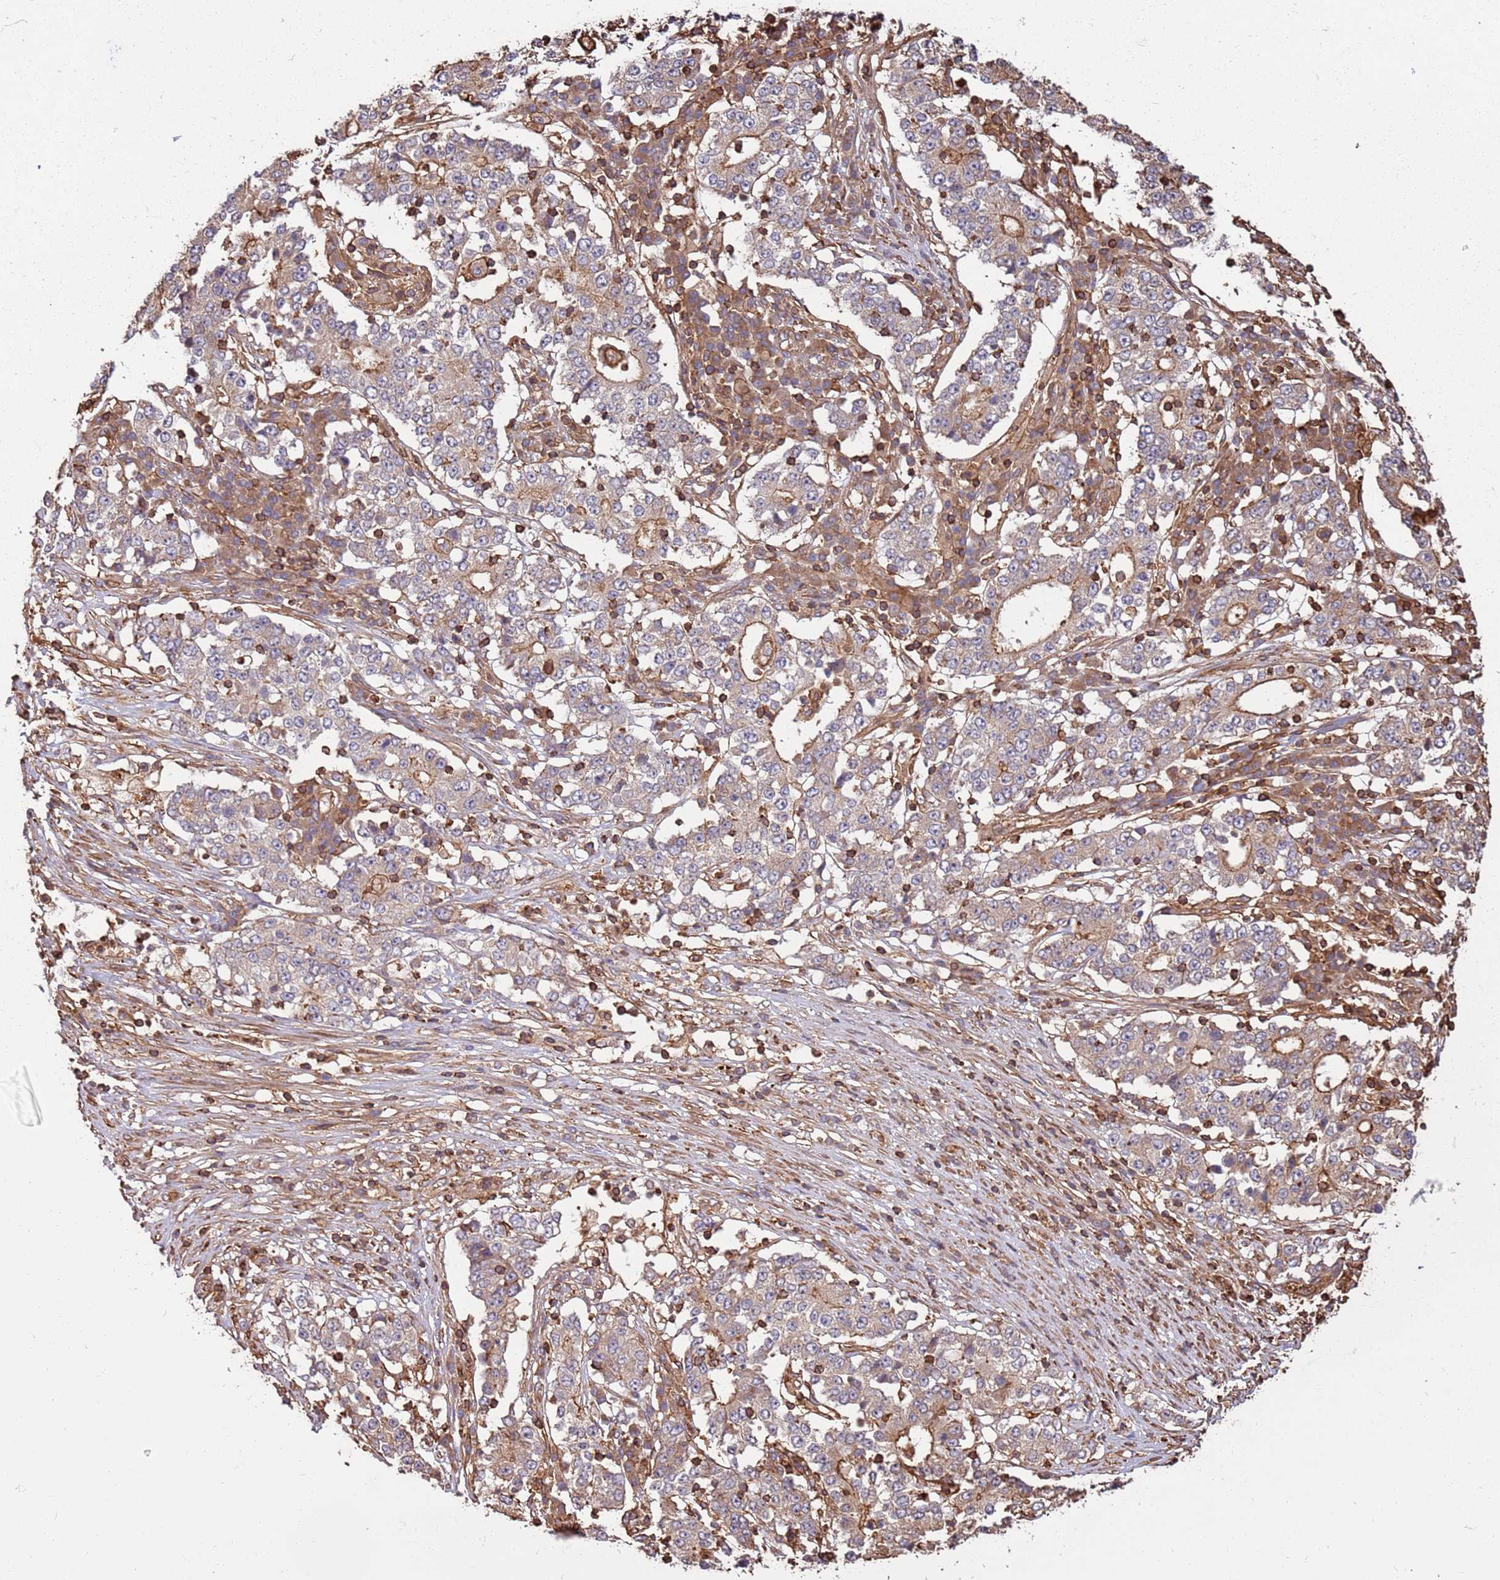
{"staining": {"intensity": "moderate", "quantity": "<25%", "location": "cytoplasmic/membranous"}, "tissue": "stomach cancer", "cell_type": "Tumor cells", "image_type": "cancer", "snomed": [{"axis": "morphology", "description": "Adenocarcinoma, NOS"}, {"axis": "topography", "description": "Stomach"}], "caption": "This image exhibits immunohistochemistry (IHC) staining of human stomach cancer, with low moderate cytoplasmic/membranous positivity in approximately <25% of tumor cells.", "gene": "ACVR2A", "patient": {"sex": "male", "age": 59}}